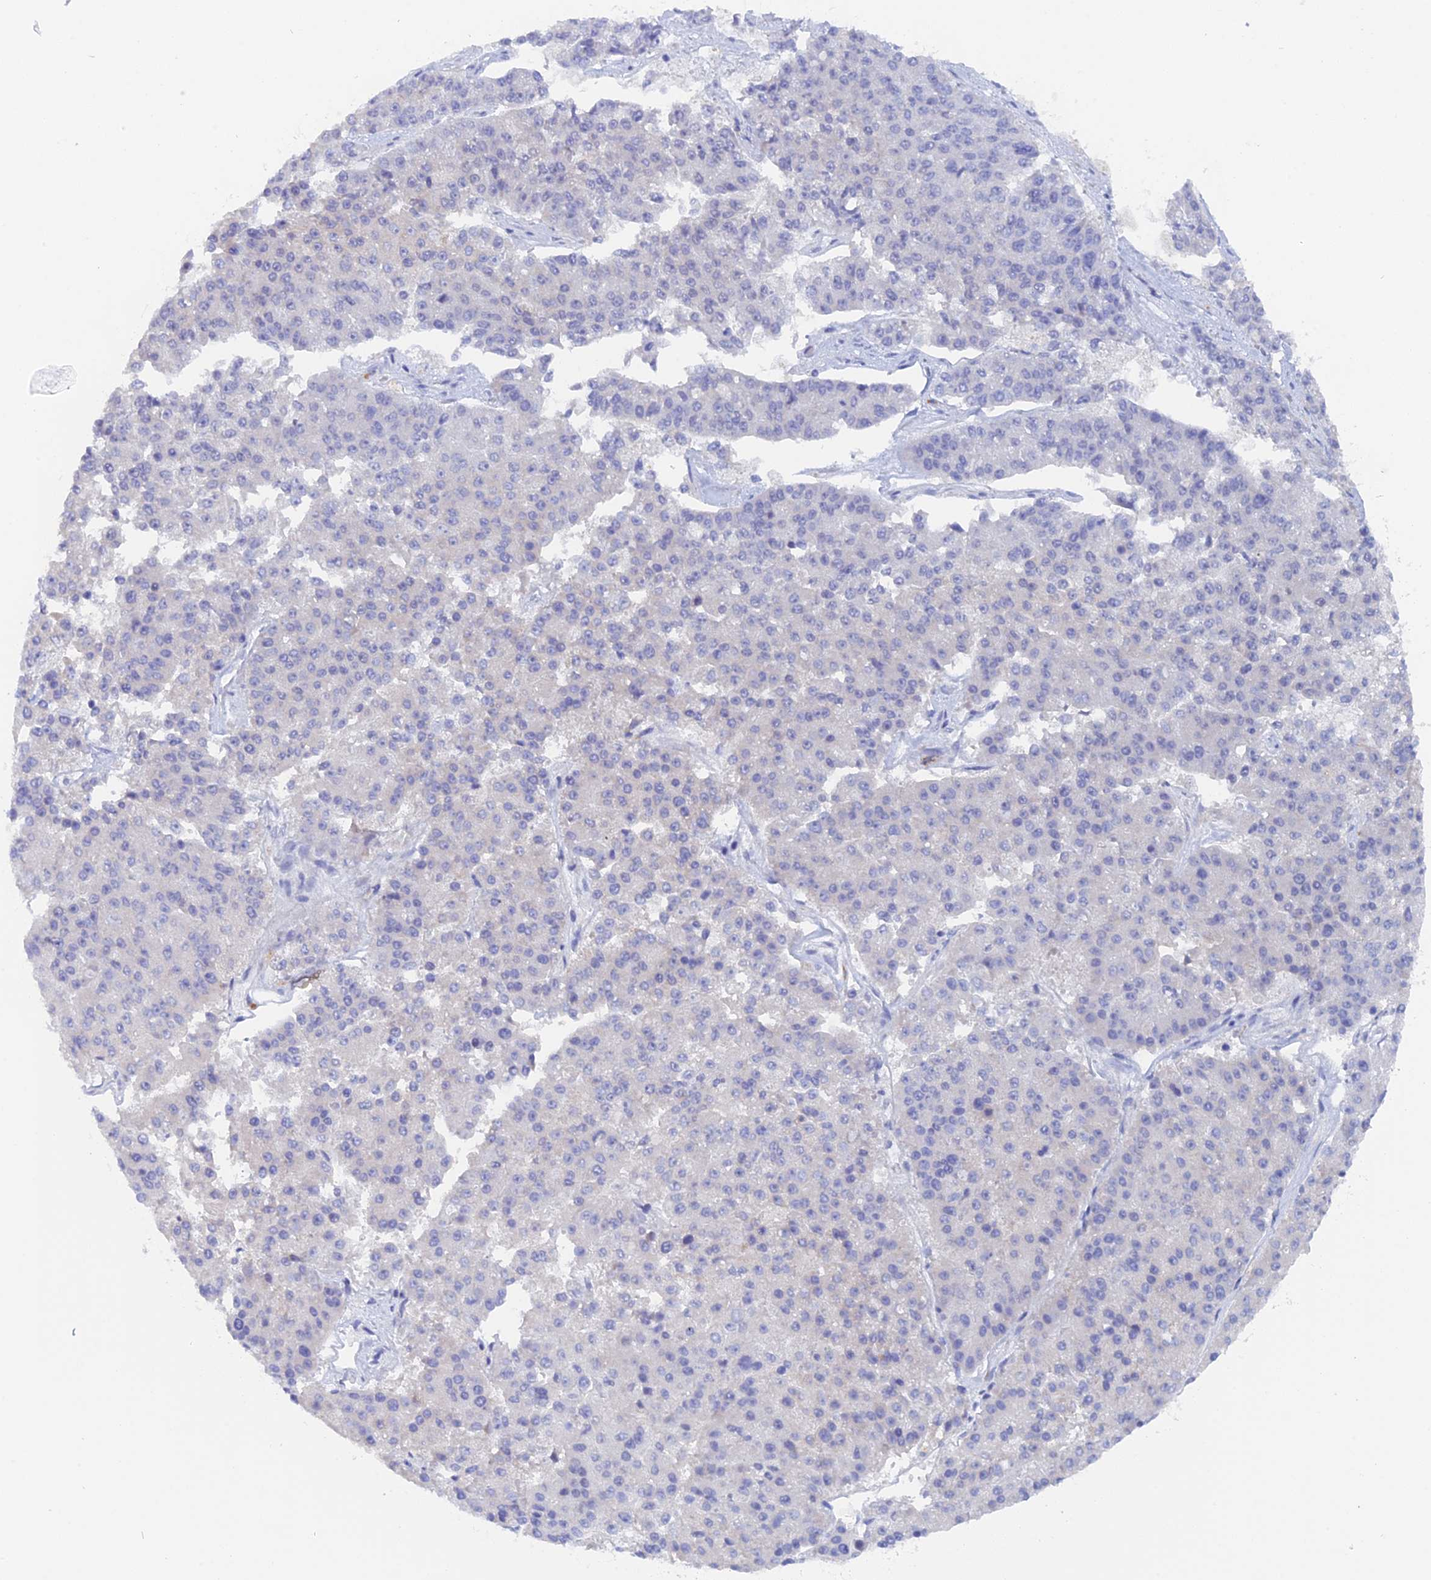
{"staining": {"intensity": "negative", "quantity": "none", "location": "none"}, "tissue": "pancreatic cancer", "cell_type": "Tumor cells", "image_type": "cancer", "snomed": [{"axis": "morphology", "description": "Adenocarcinoma, NOS"}, {"axis": "topography", "description": "Pancreas"}], "caption": "Pancreatic cancer (adenocarcinoma) was stained to show a protein in brown. There is no significant staining in tumor cells.", "gene": "DACT3", "patient": {"sex": "male", "age": 50}}